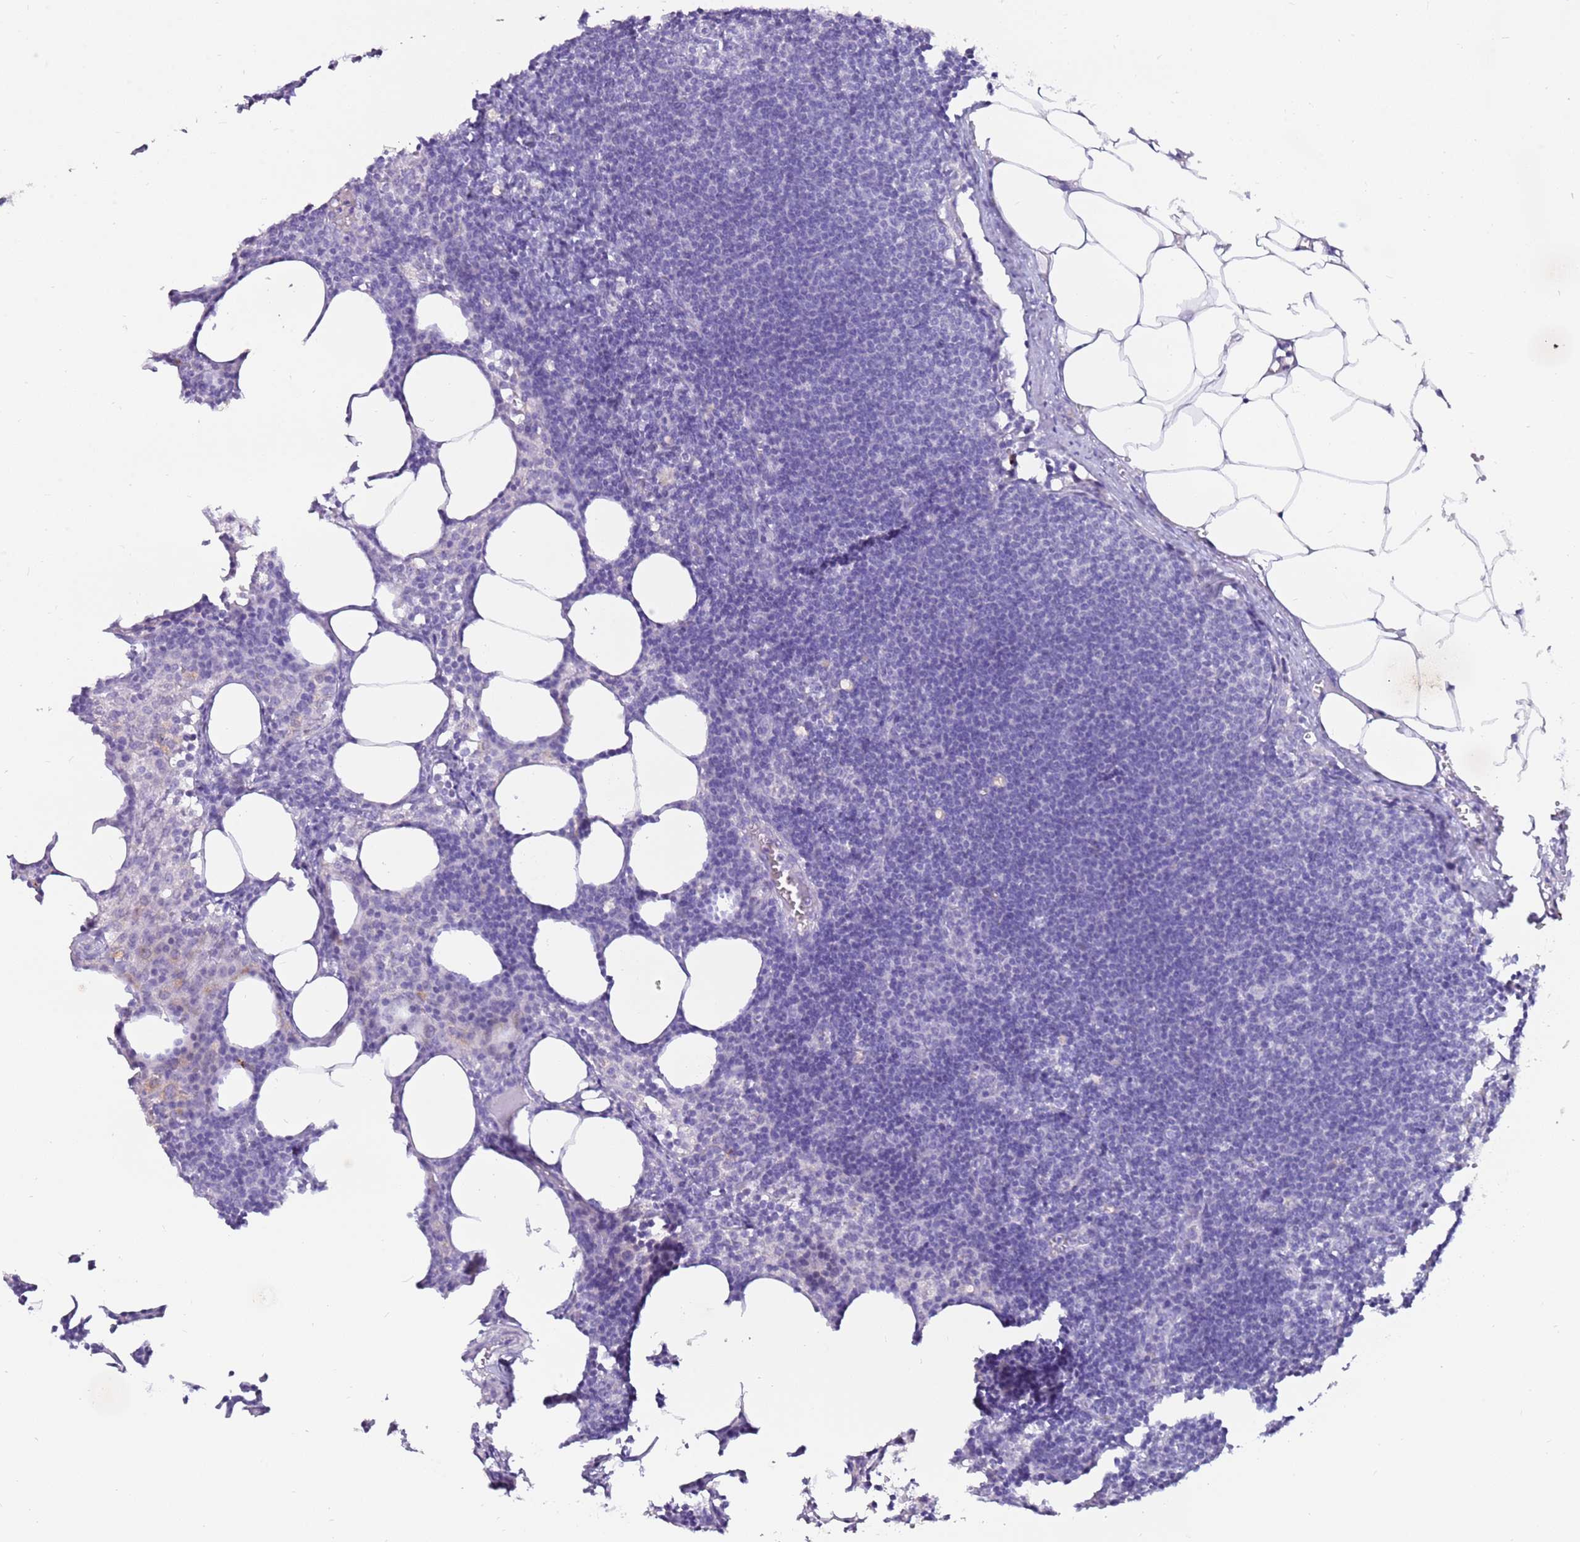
{"staining": {"intensity": "negative", "quantity": "none", "location": "none"}, "tissue": "lymph node", "cell_type": "Germinal center cells", "image_type": "normal", "snomed": [{"axis": "morphology", "description": "Normal tissue, NOS"}, {"axis": "topography", "description": "Lymph node"}], "caption": "The photomicrograph reveals no significant positivity in germinal center cells of lymph node.", "gene": "EVPLL", "patient": {"sex": "female", "age": 30}}